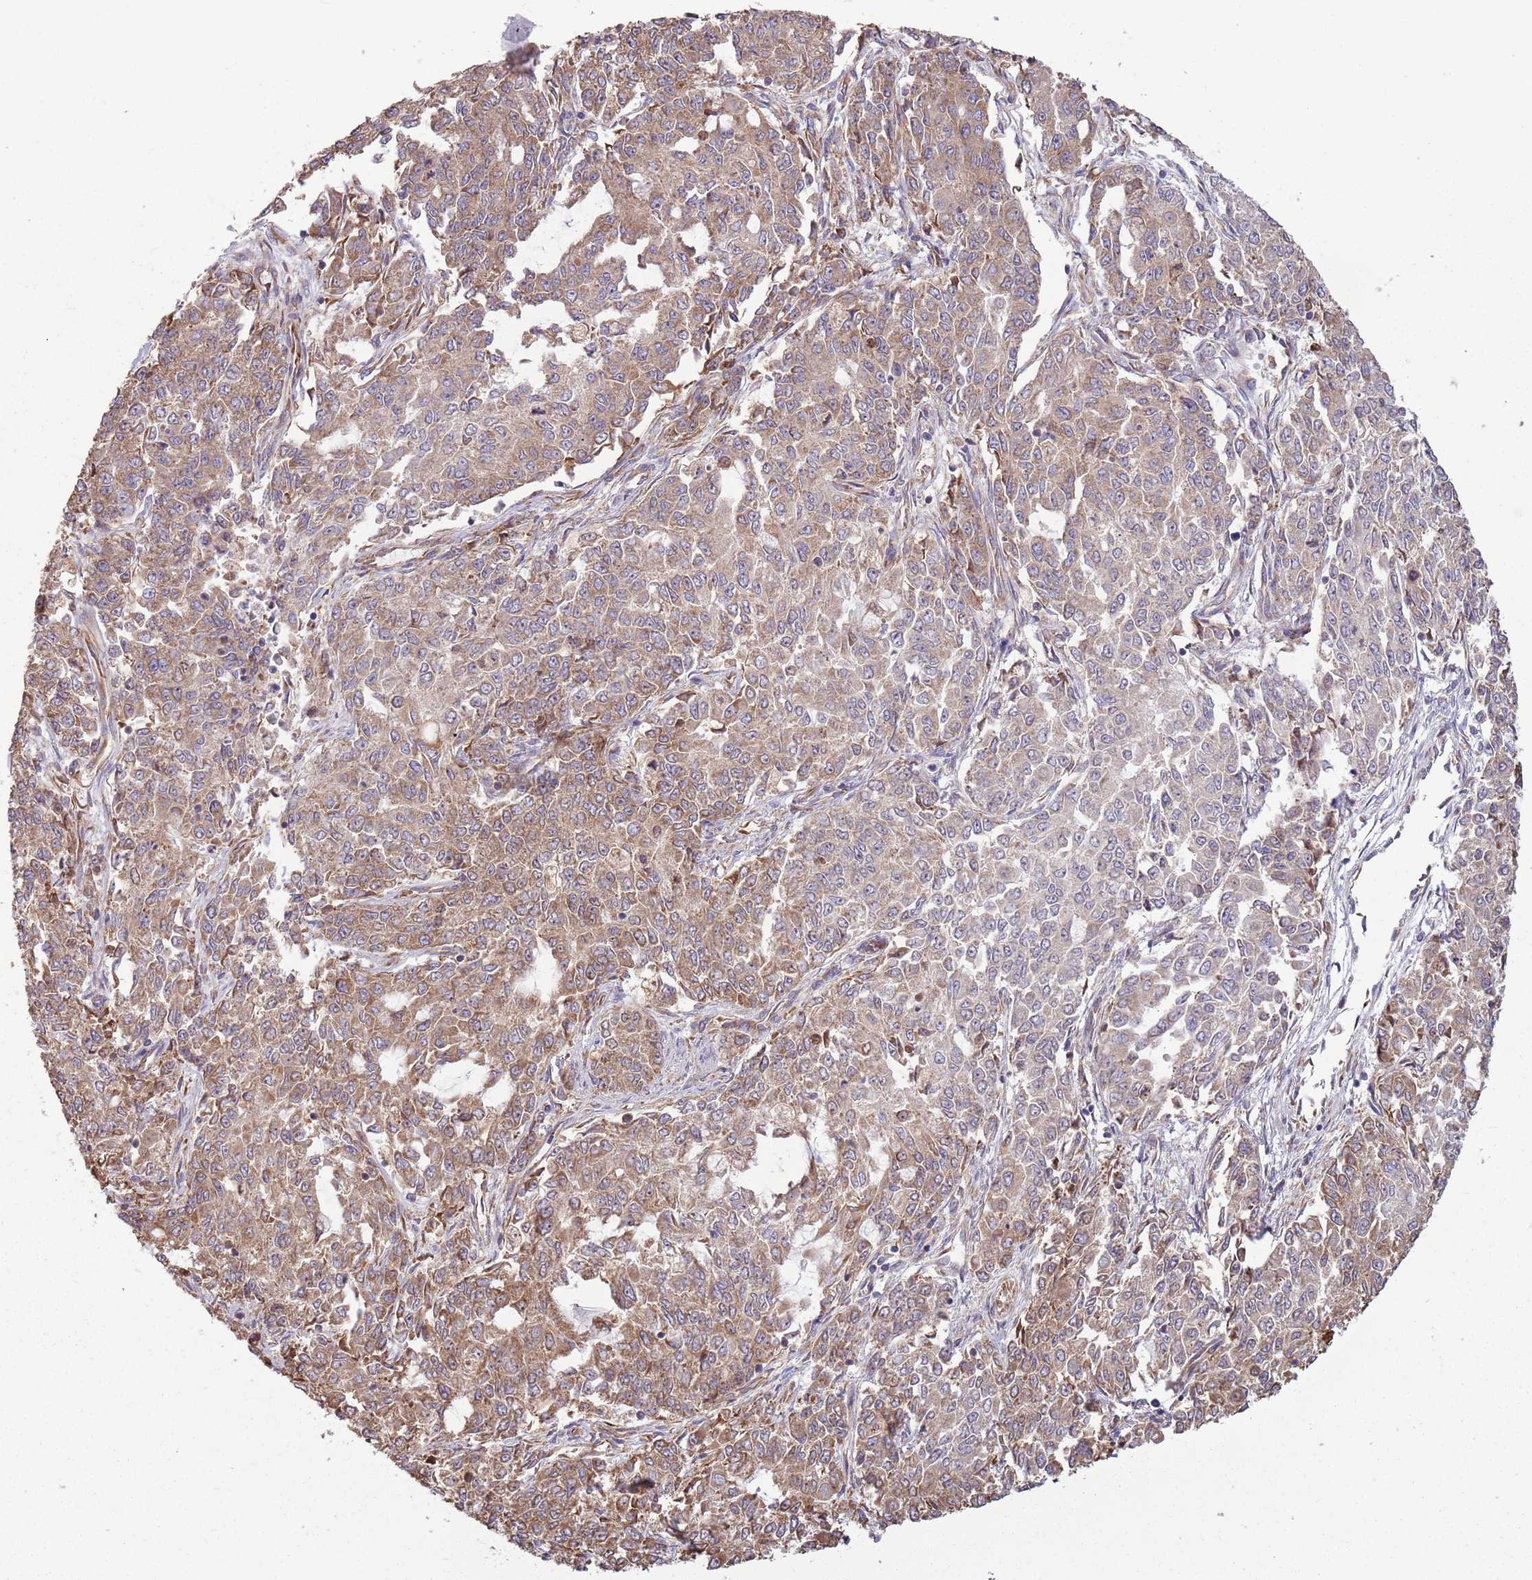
{"staining": {"intensity": "moderate", "quantity": ">75%", "location": "cytoplasmic/membranous"}, "tissue": "endometrial cancer", "cell_type": "Tumor cells", "image_type": "cancer", "snomed": [{"axis": "morphology", "description": "Adenocarcinoma, NOS"}, {"axis": "topography", "description": "Endometrium"}], "caption": "Protein positivity by immunohistochemistry (IHC) shows moderate cytoplasmic/membranous positivity in about >75% of tumor cells in endometrial cancer (adenocarcinoma).", "gene": "RPL17-C18orf32", "patient": {"sex": "female", "age": 50}}